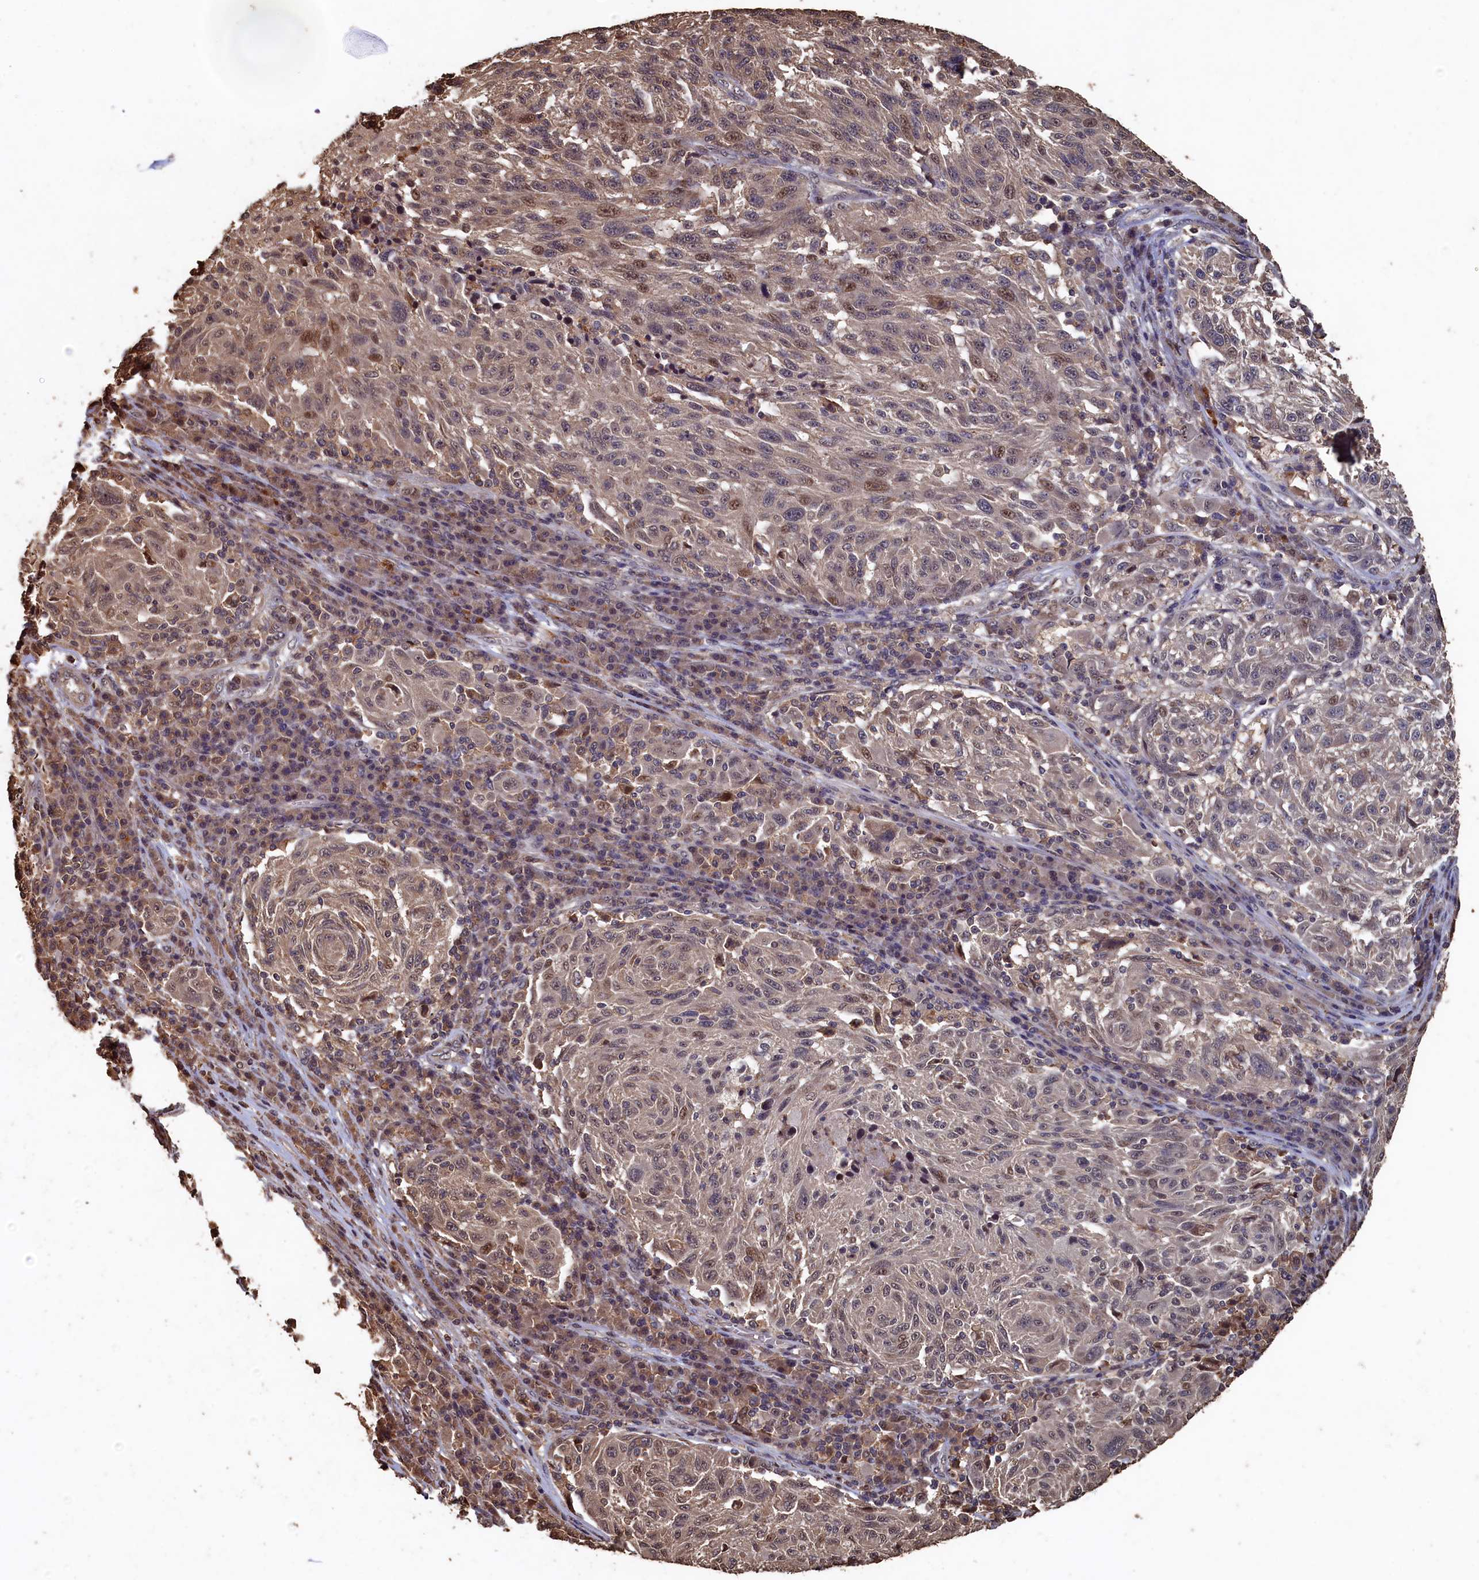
{"staining": {"intensity": "weak", "quantity": "25%-75%", "location": "cytoplasmic/membranous,nuclear"}, "tissue": "melanoma", "cell_type": "Tumor cells", "image_type": "cancer", "snomed": [{"axis": "morphology", "description": "Malignant melanoma, NOS"}, {"axis": "topography", "description": "Skin"}], "caption": "Approximately 25%-75% of tumor cells in malignant melanoma demonstrate weak cytoplasmic/membranous and nuclear protein positivity as visualized by brown immunohistochemical staining.", "gene": "PIGN", "patient": {"sex": "male", "age": 53}}